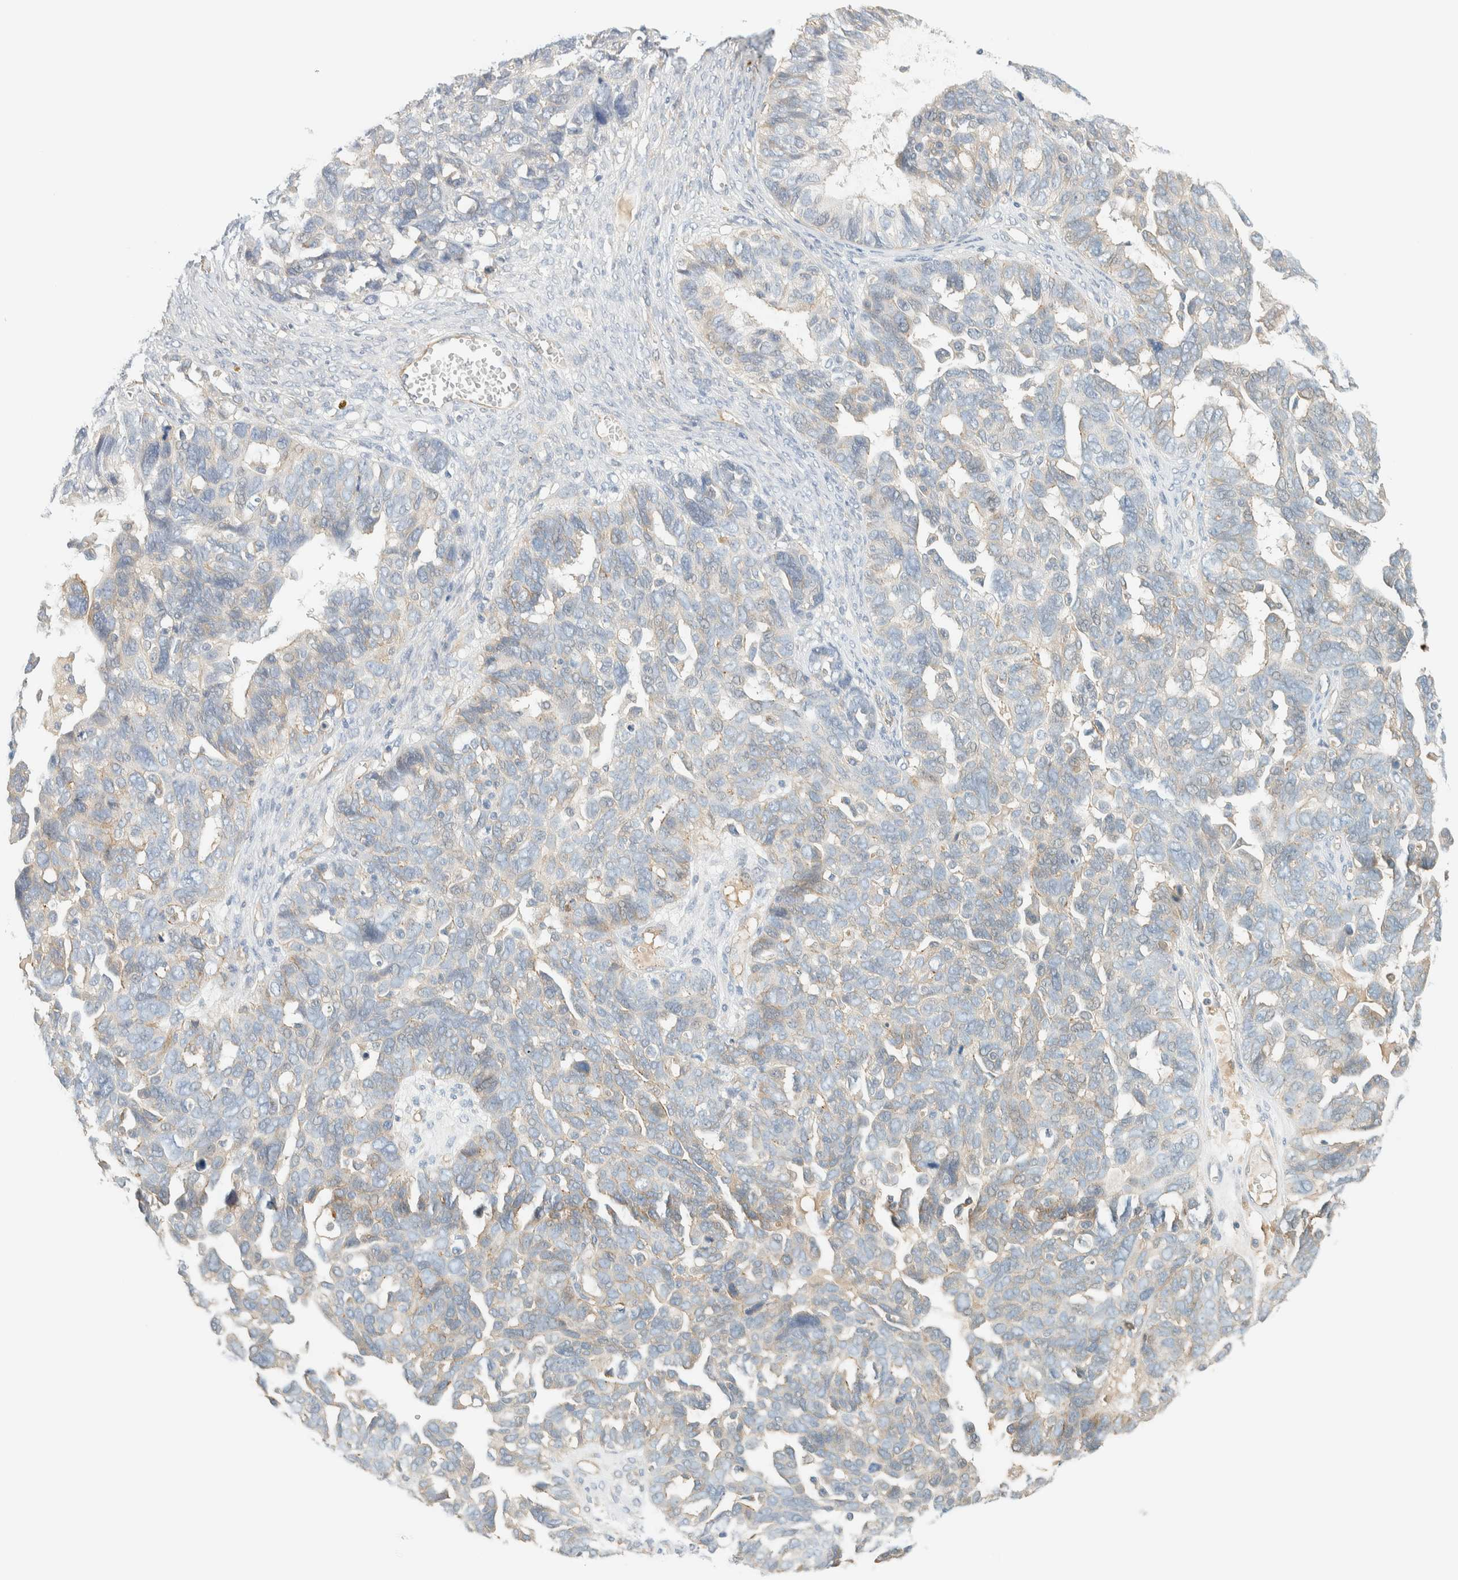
{"staining": {"intensity": "weak", "quantity": "<25%", "location": "cytoplasmic/membranous"}, "tissue": "ovarian cancer", "cell_type": "Tumor cells", "image_type": "cancer", "snomed": [{"axis": "morphology", "description": "Cystadenocarcinoma, serous, NOS"}, {"axis": "topography", "description": "Ovary"}], "caption": "Serous cystadenocarcinoma (ovarian) stained for a protein using immunohistochemistry demonstrates no expression tumor cells.", "gene": "LIMA1", "patient": {"sex": "female", "age": 79}}